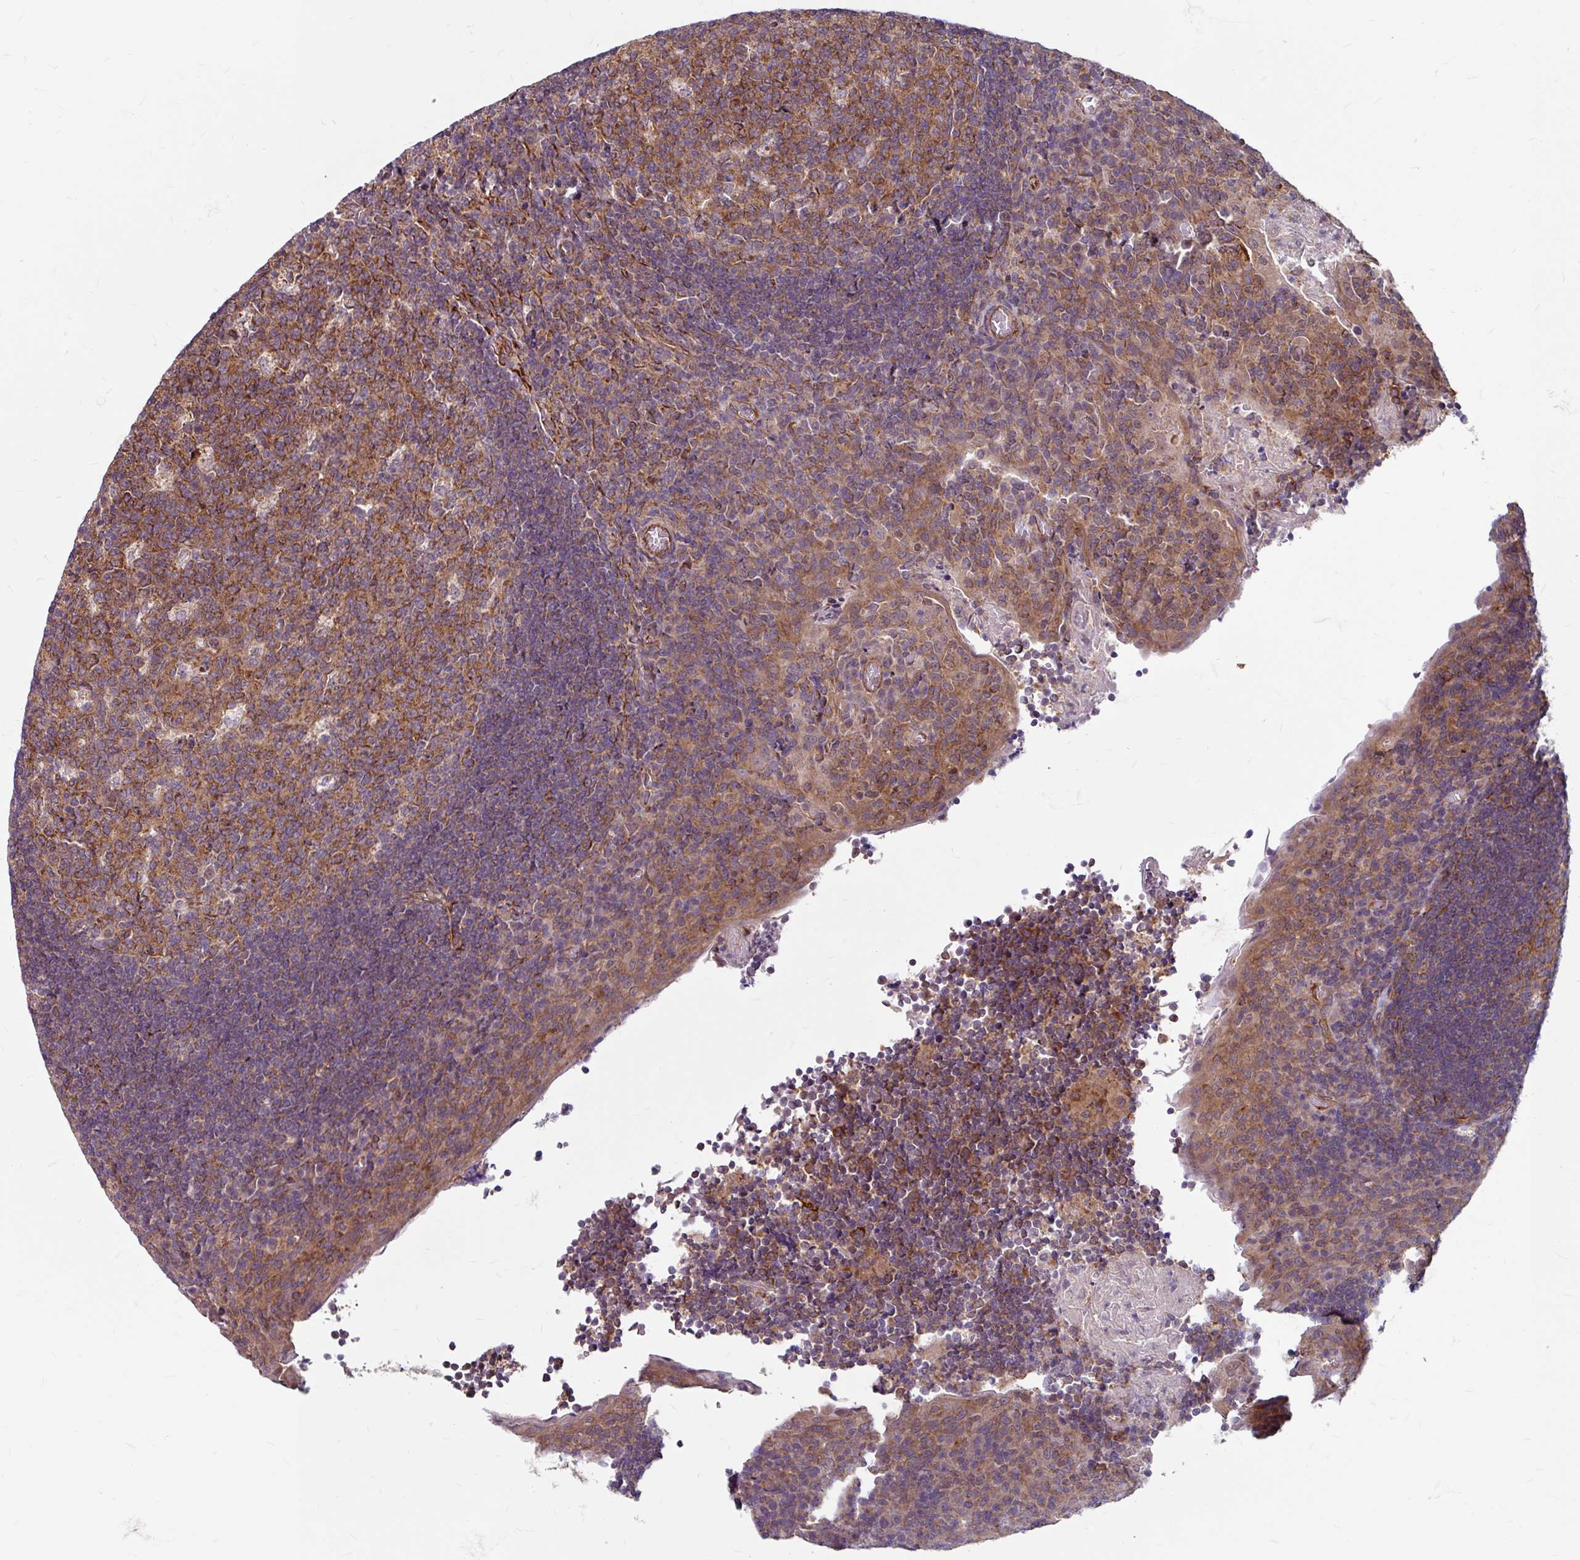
{"staining": {"intensity": "moderate", "quantity": ">75%", "location": "cytoplasmic/membranous"}, "tissue": "tonsil", "cell_type": "Germinal center cells", "image_type": "normal", "snomed": [{"axis": "morphology", "description": "Normal tissue, NOS"}, {"axis": "topography", "description": "Tonsil"}], "caption": "Tonsil stained for a protein (brown) exhibits moderate cytoplasmic/membranous positive positivity in about >75% of germinal center cells.", "gene": "DAAM2", "patient": {"sex": "male", "age": 17}}